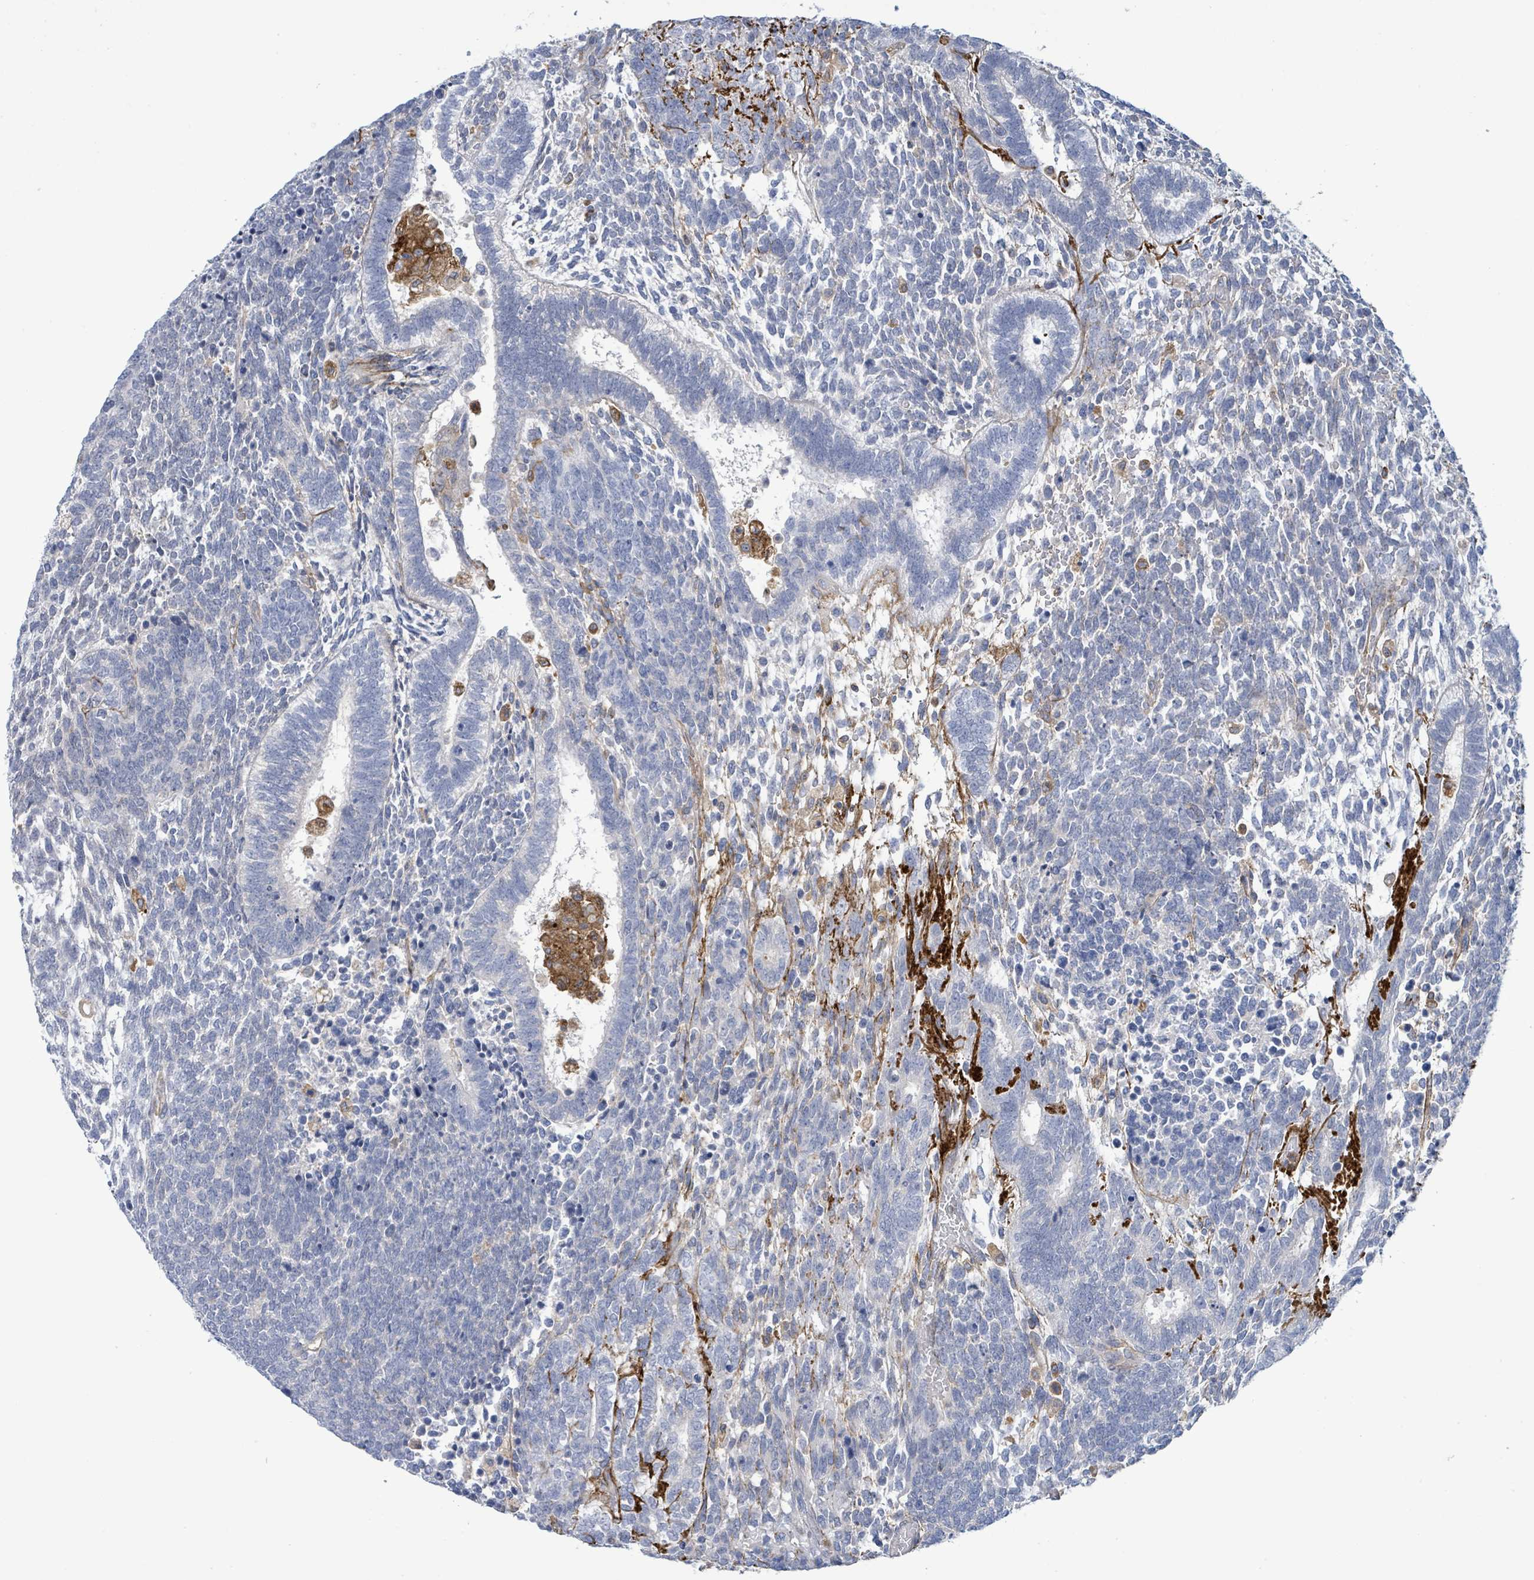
{"staining": {"intensity": "negative", "quantity": "none", "location": "none"}, "tissue": "testis cancer", "cell_type": "Tumor cells", "image_type": "cancer", "snomed": [{"axis": "morphology", "description": "Carcinoma, Embryonal, NOS"}, {"axis": "topography", "description": "Testis"}], "caption": "The immunohistochemistry micrograph has no significant expression in tumor cells of testis cancer (embryonal carcinoma) tissue.", "gene": "EGFL7", "patient": {"sex": "male", "age": 23}}